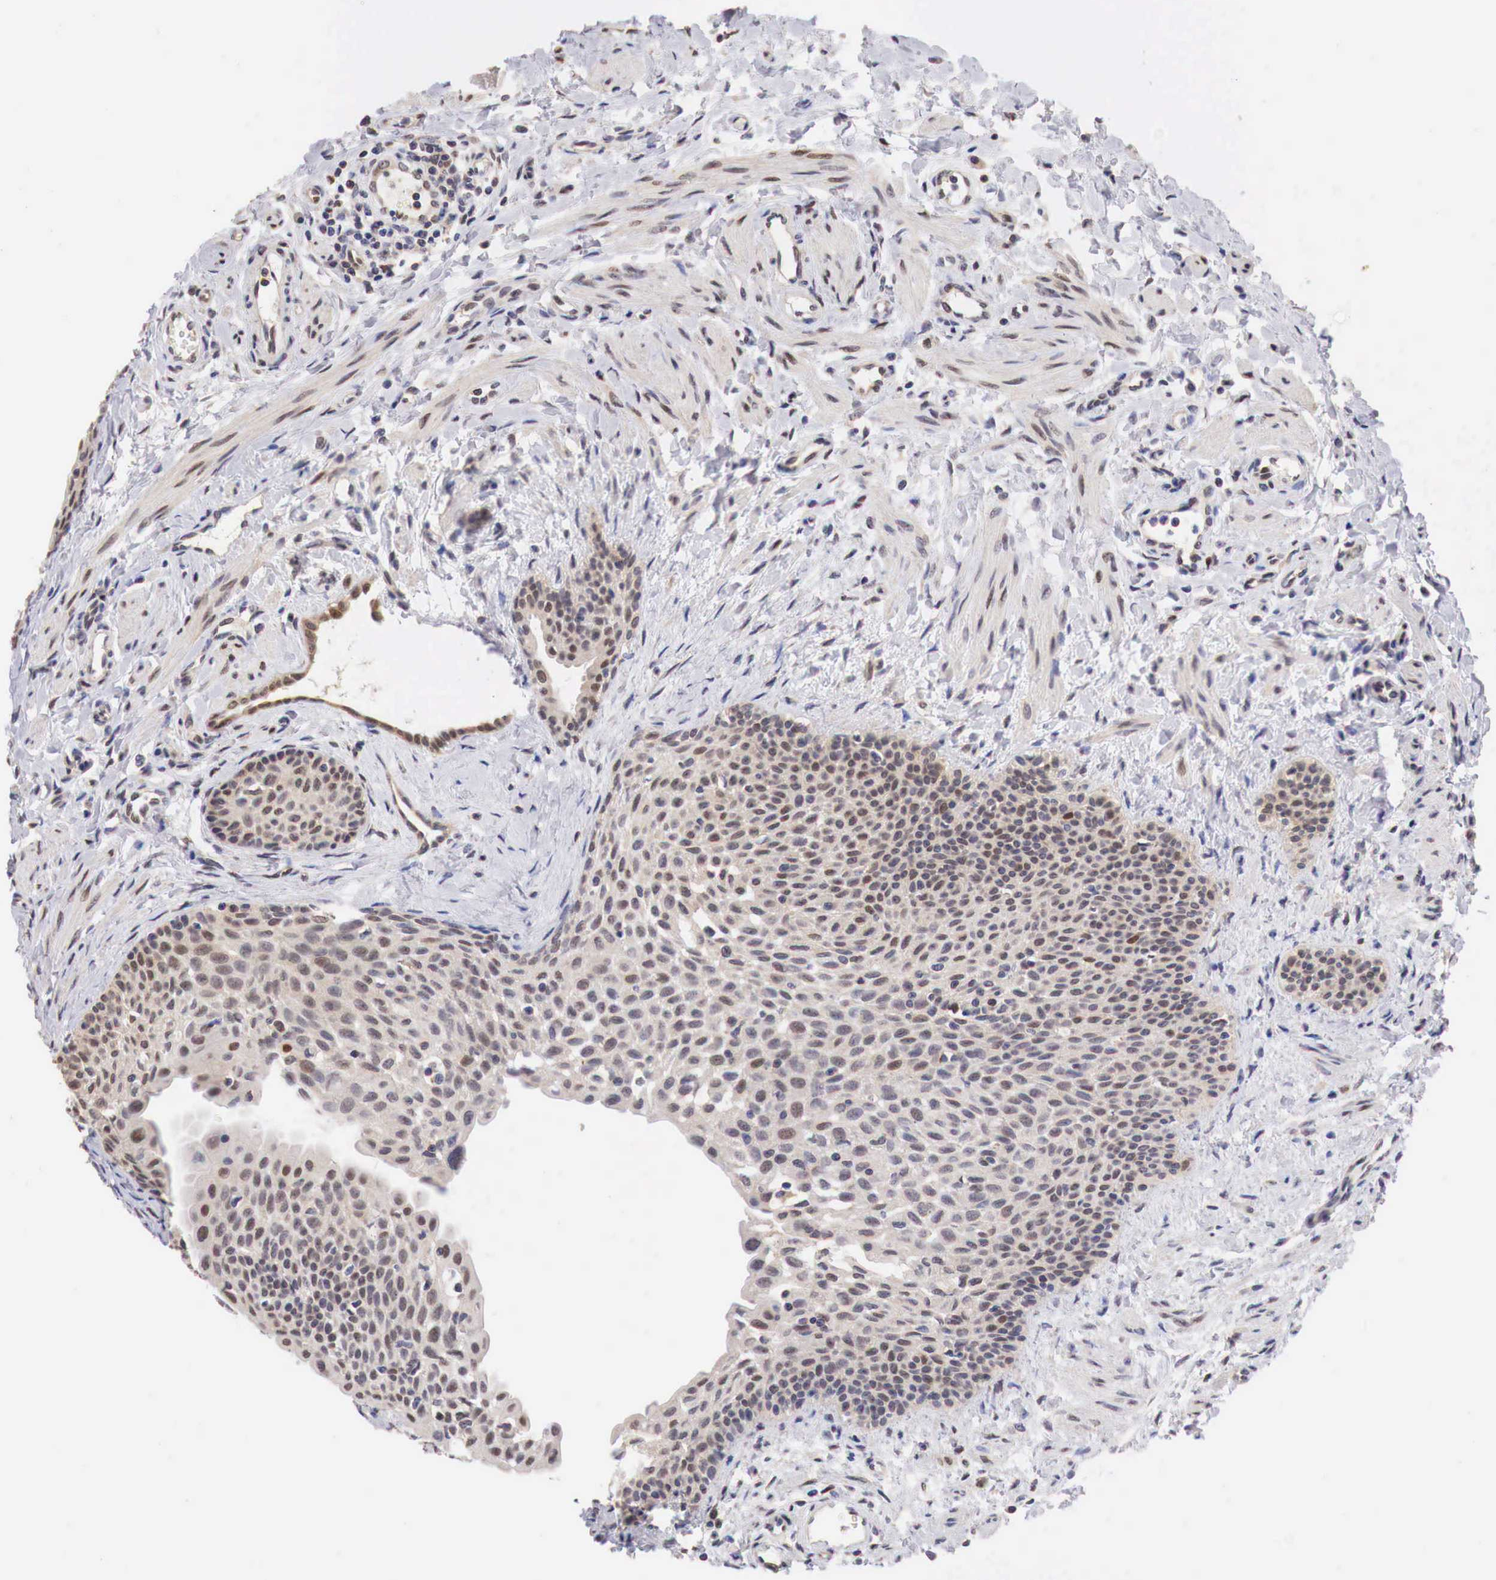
{"staining": {"intensity": "strong", "quantity": ">75%", "location": "cytoplasmic/membranous,nuclear"}, "tissue": "fallopian tube", "cell_type": "Glandular cells", "image_type": "normal", "snomed": [{"axis": "morphology", "description": "Normal tissue, NOS"}, {"axis": "topography", "description": "Fallopian tube"}], "caption": "Immunohistochemistry (IHC) histopathology image of normal fallopian tube stained for a protein (brown), which shows high levels of strong cytoplasmic/membranous,nuclear expression in approximately >75% of glandular cells.", "gene": "PABIR2", "patient": {"sex": "female", "age": 32}}